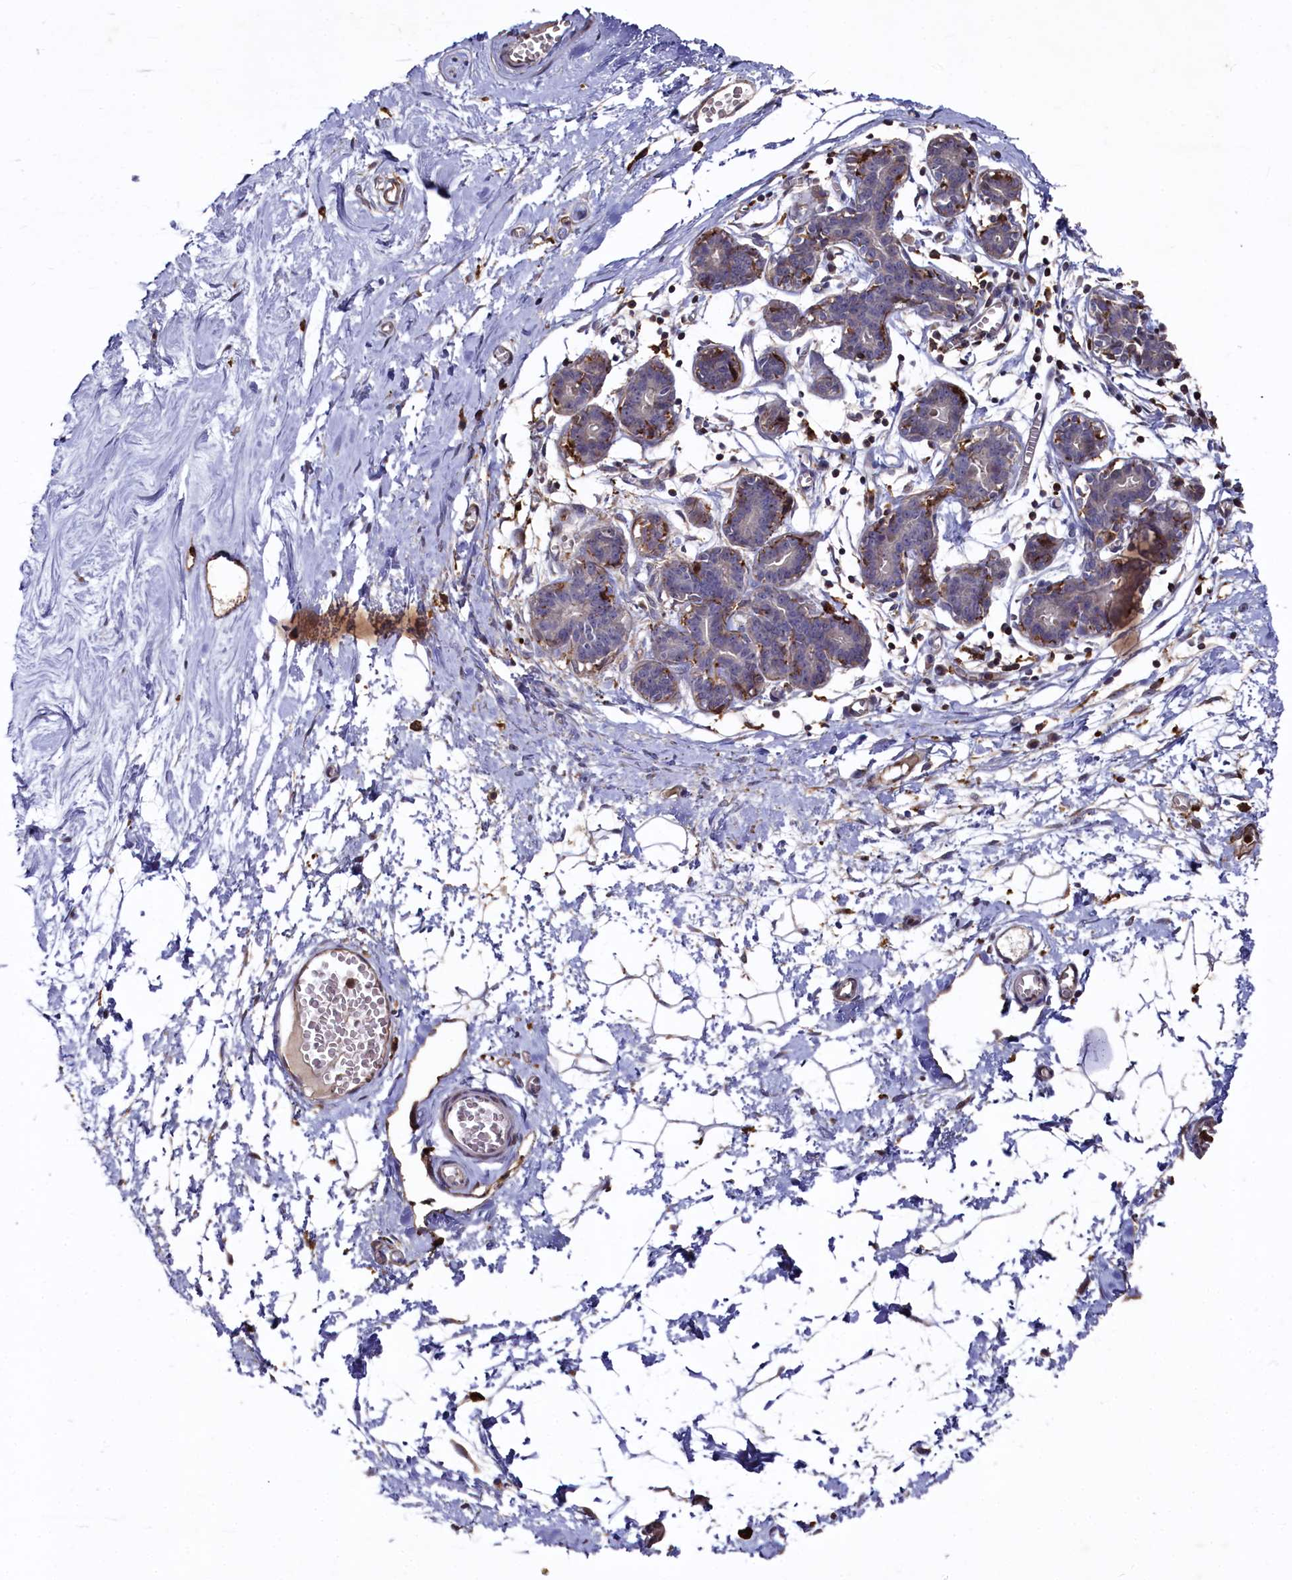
{"staining": {"intensity": "negative", "quantity": "none", "location": "none"}, "tissue": "breast", "cell_type": "Adipocytes", "image_type": "normal", "snomed": [{"axis": "morphology", "description": "Normal tissue, NOS"}, {"axis": "topography", "description": "Breast"}], "caption": "DAB (3,3'-diaminobenzidine) immunohistochemical staining of normal breast exhibits no significant staining in adipocytes.", "gene": "PLEKHO2", "patient": {"sex": "female", "age": 27}}